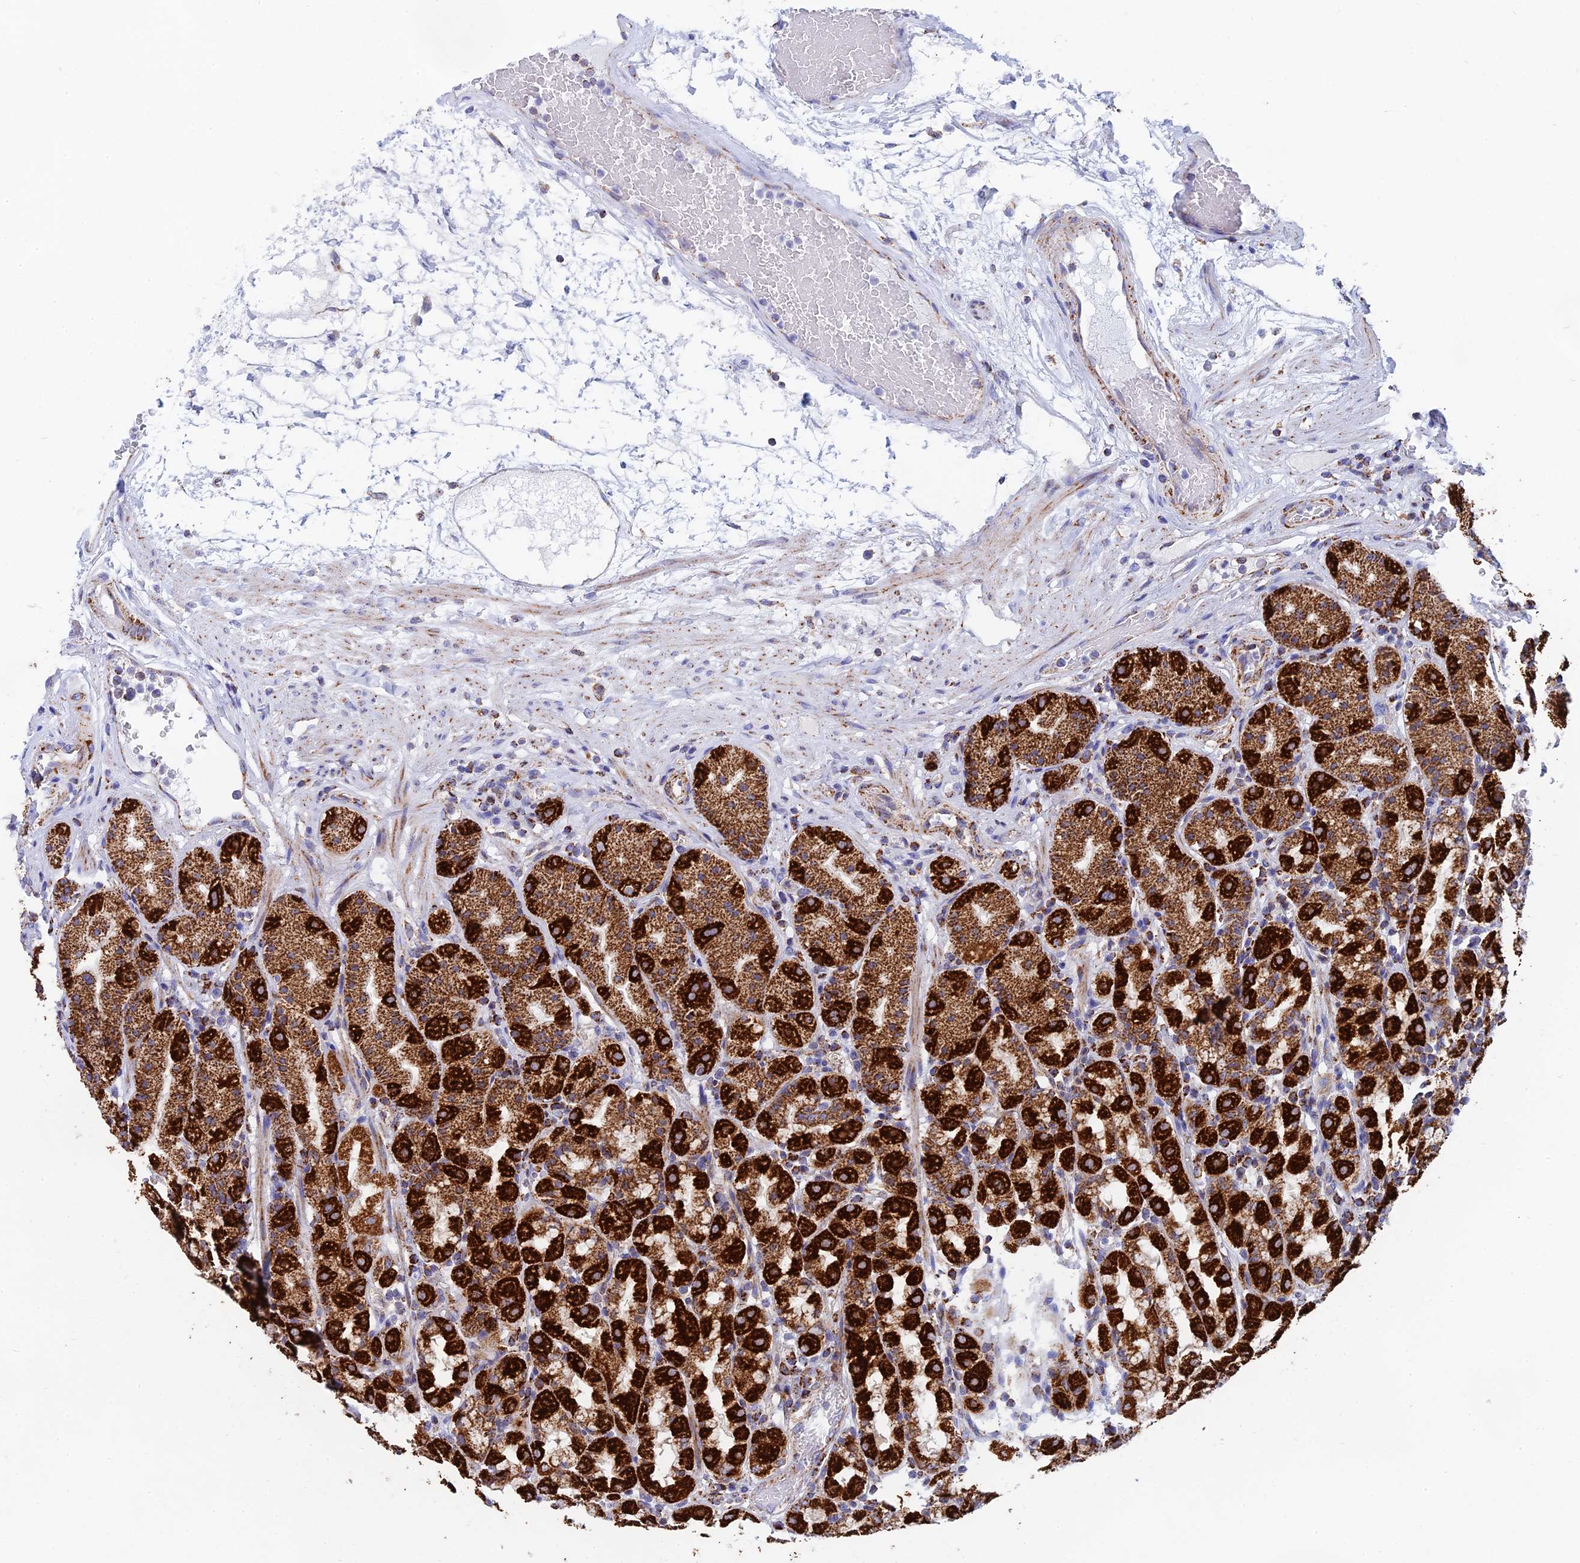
{"staining": {"intensity": "strong", "quantity": ">75%", "location": "cytoplasmic/membranous"}, "tissue": "stomach", "cell_type": "Glandular cells", "image_type": "normal", "snomed": [{"axis": "morphology", "description": "Normal tissue, NOS"}, {"axis": "topography", "description": "Stomach, lower"}], "caption": "IHC photomicrograph of benign stomach: human stomach stained using immunohistochemistry reveals high levels of strong protein expression localized specifically in the cytoplasmic/membranous of glandular cells, appearing as a cytoplasmic/membranous brown color.", "gene": "NDUFA5", "patient": {"sex": "female", "age": 56}}